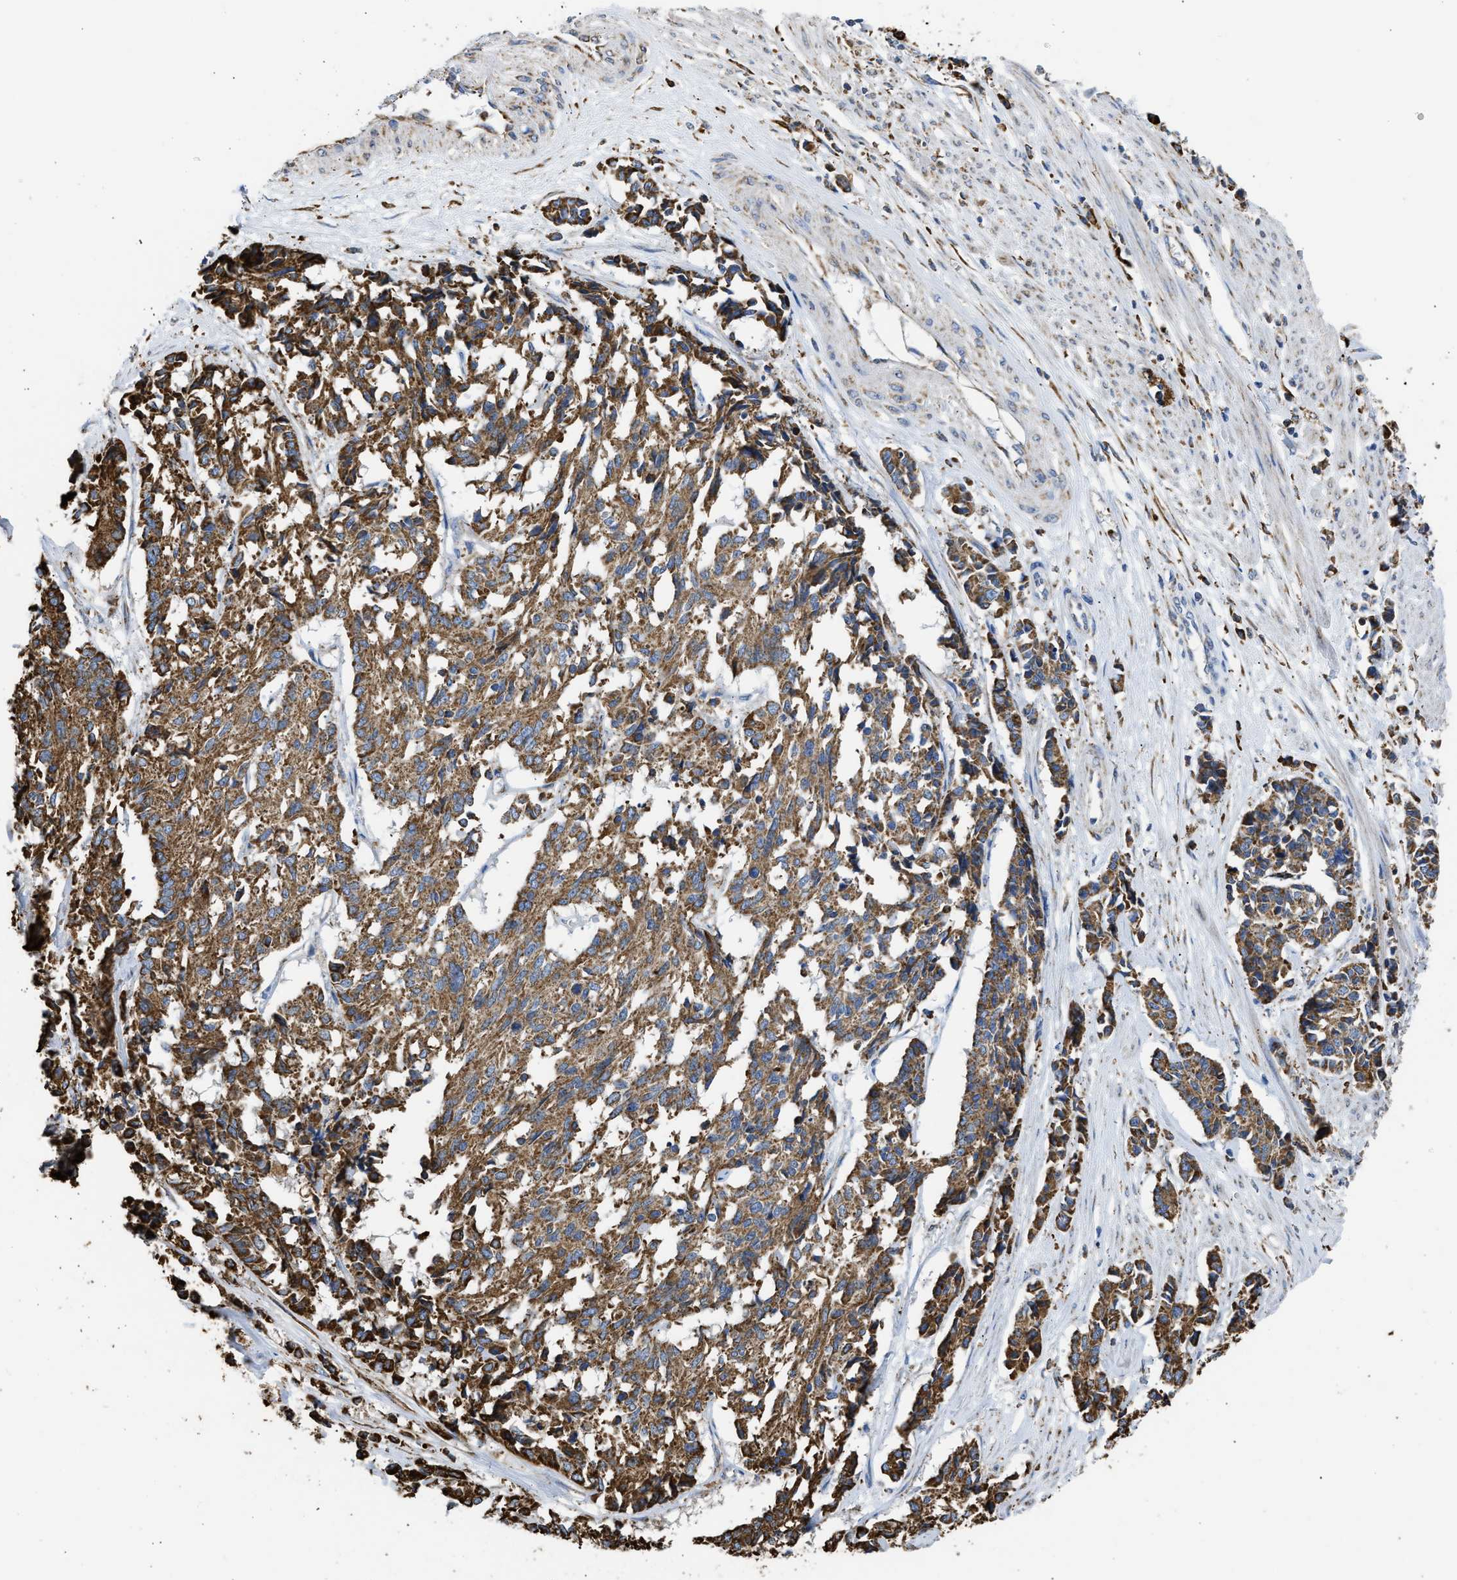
{"staining": {"intensity": "strong", "quantity": ">75%", "location": "cytoplasmic/membranous"}, "tissue": "cervical cancer", "cell_type": "Tumor cells", "image_type": "cancer", "snomed": [{"axis": "morphology", "description": "Squamous cell carcinoma, NOS"}, {"axis": "topography", "description": "Cervix"}], "caption": "Immunohistochemical staining of squamous cell carcinoma (cervical) reveals high levels of strong cytoplasmic/membranous protein staining in approximately >75% of tumor cells.", "gene": "CYCS", "patient": {"sex": "female", "age": 35}}